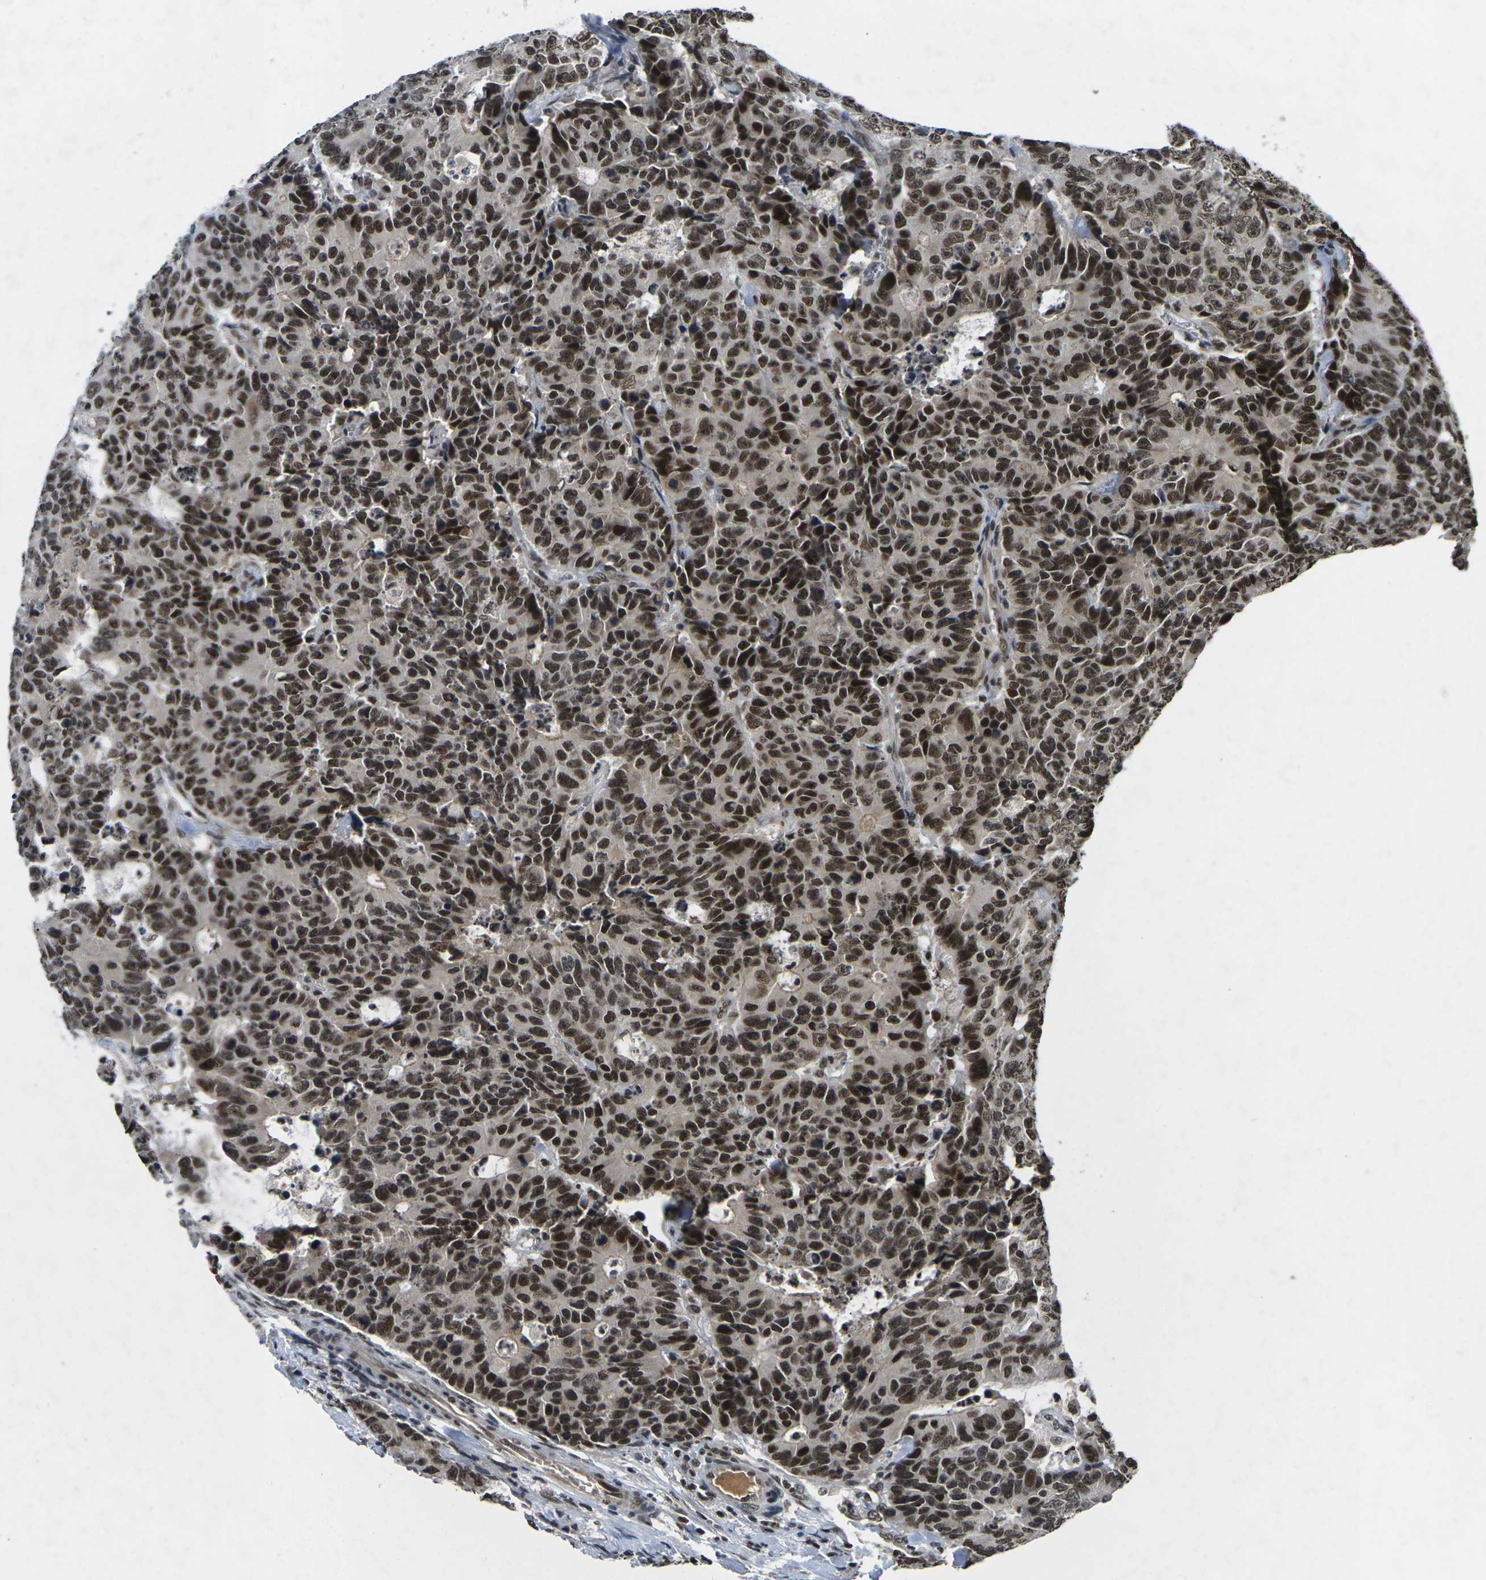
{"staining": {"intensity": "strong", "quantity": ">75%", "location": "nuclear"}, "tissue": "colorectal cancer", "cell_type": "Tumor cells", "image_type": "cancer", "snomed": [{"axis": "morphology", "description": "Adenocarcinoma, NOS"}, {"axis": "topography", "description": "Colon"}], "caption": "Protein staining by immunohistochemistry reveals strong nuclear expression in about >75% of tumor cells in colorectal cancer (adenocarcinoma). The staining is performed using DAB brown chromogen to label protein expression. The nuclei are counter-stained blue using hematoxylin.", "gene": "NELFA", "patient": {"sex": "female", "age": 86}}